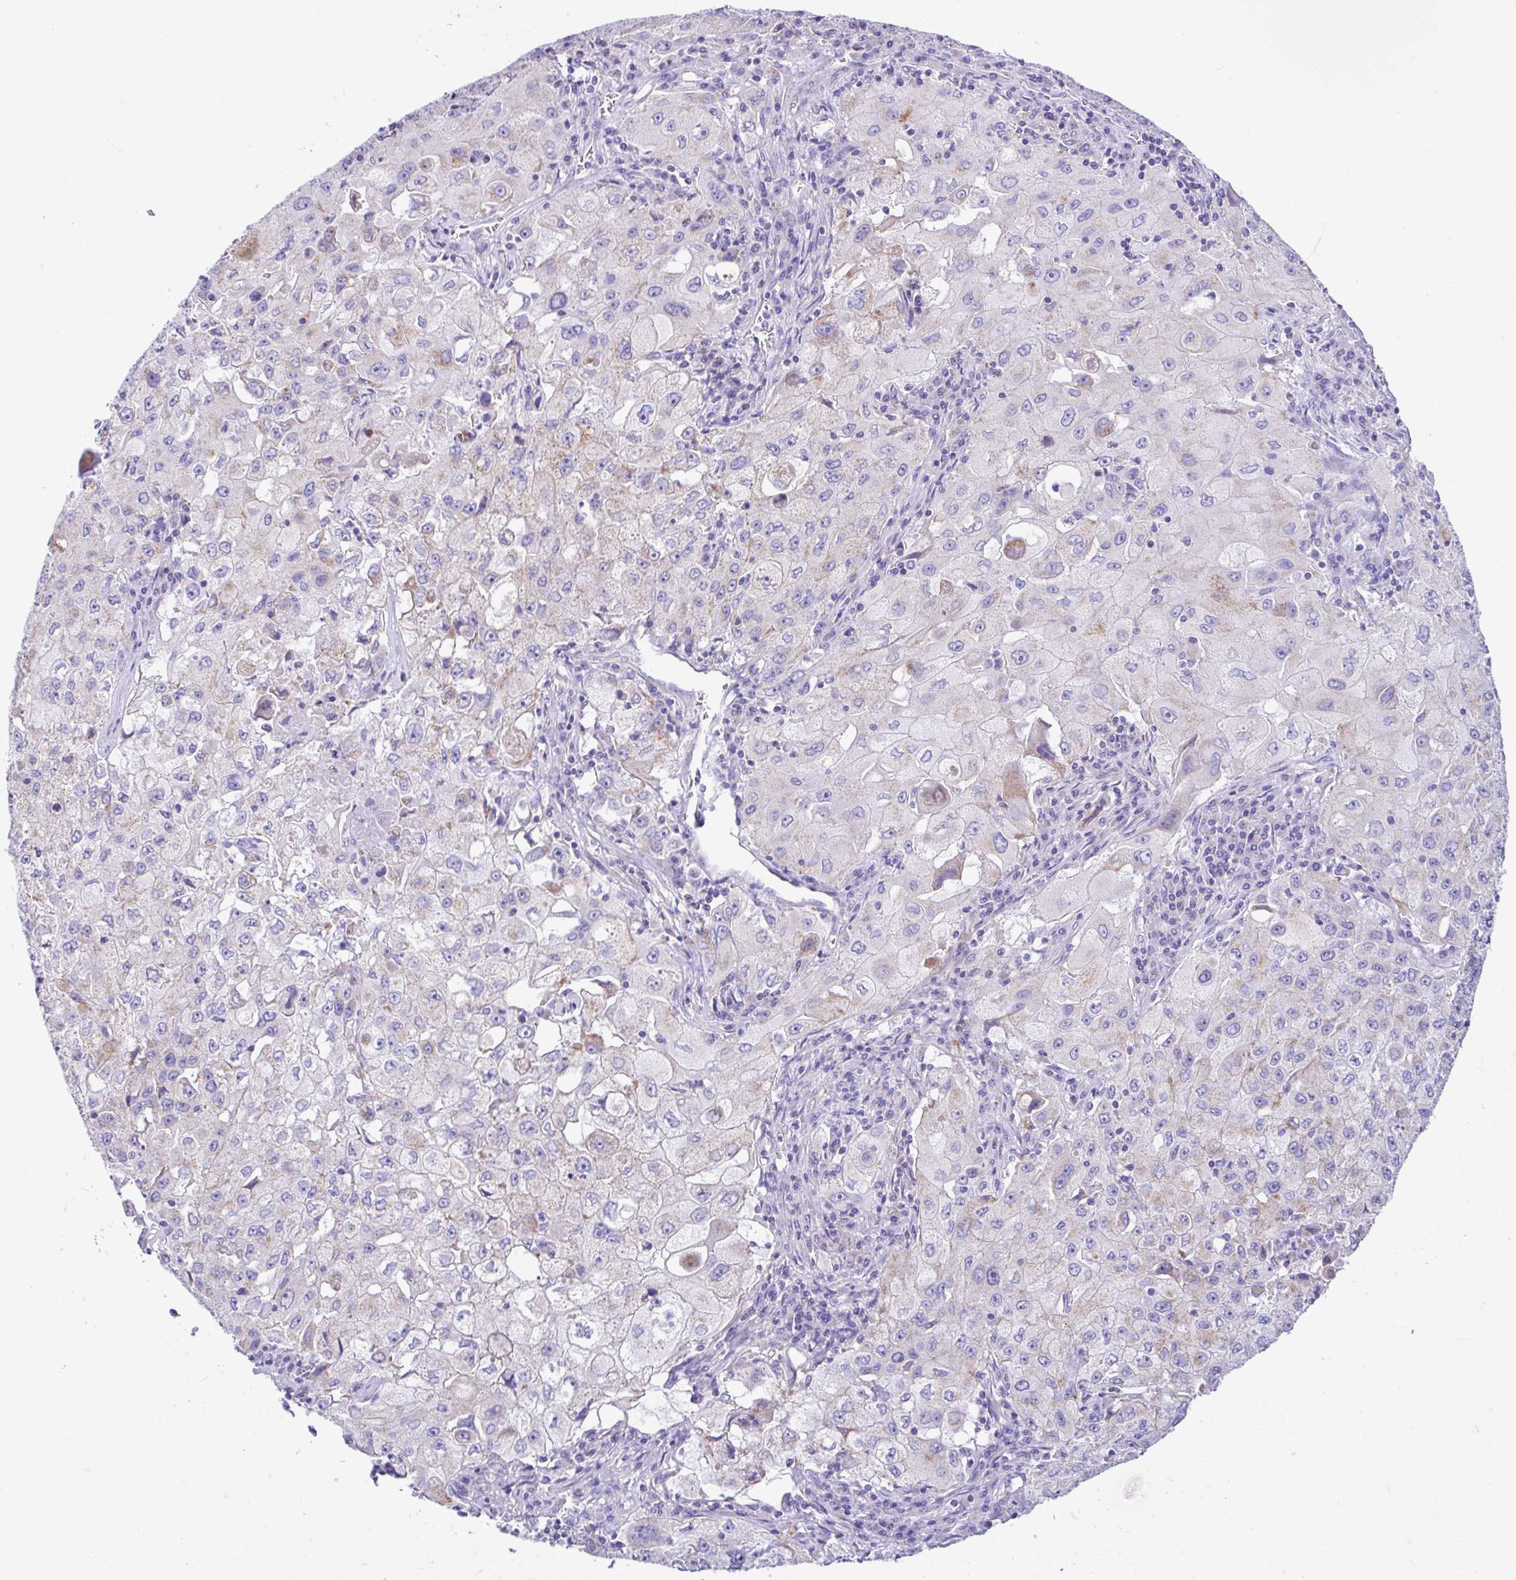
{"staining": {"intensity": "weak", "quantity": "25%-75%", "location": "cytoplasmic/membranous"}, "tissue": "lung cancer", "cell_type": "Tumor cells", "image_type": "cancer", "snomed": [{"axis": "morphology", "description": "Squamous cell carcinoma, NOS"}, {"axis": "topography", "description": "Lung"}], "caption": "Weak cytoplasmic/membranous staining for a protein is identified in about 25%-75% of tumor cells of lung cancer (squamous cell carcinoma) using immunohistochemistry (IHC).", "gene": "SLC13A1", "patient": {"sex": "male", "age": 63}}